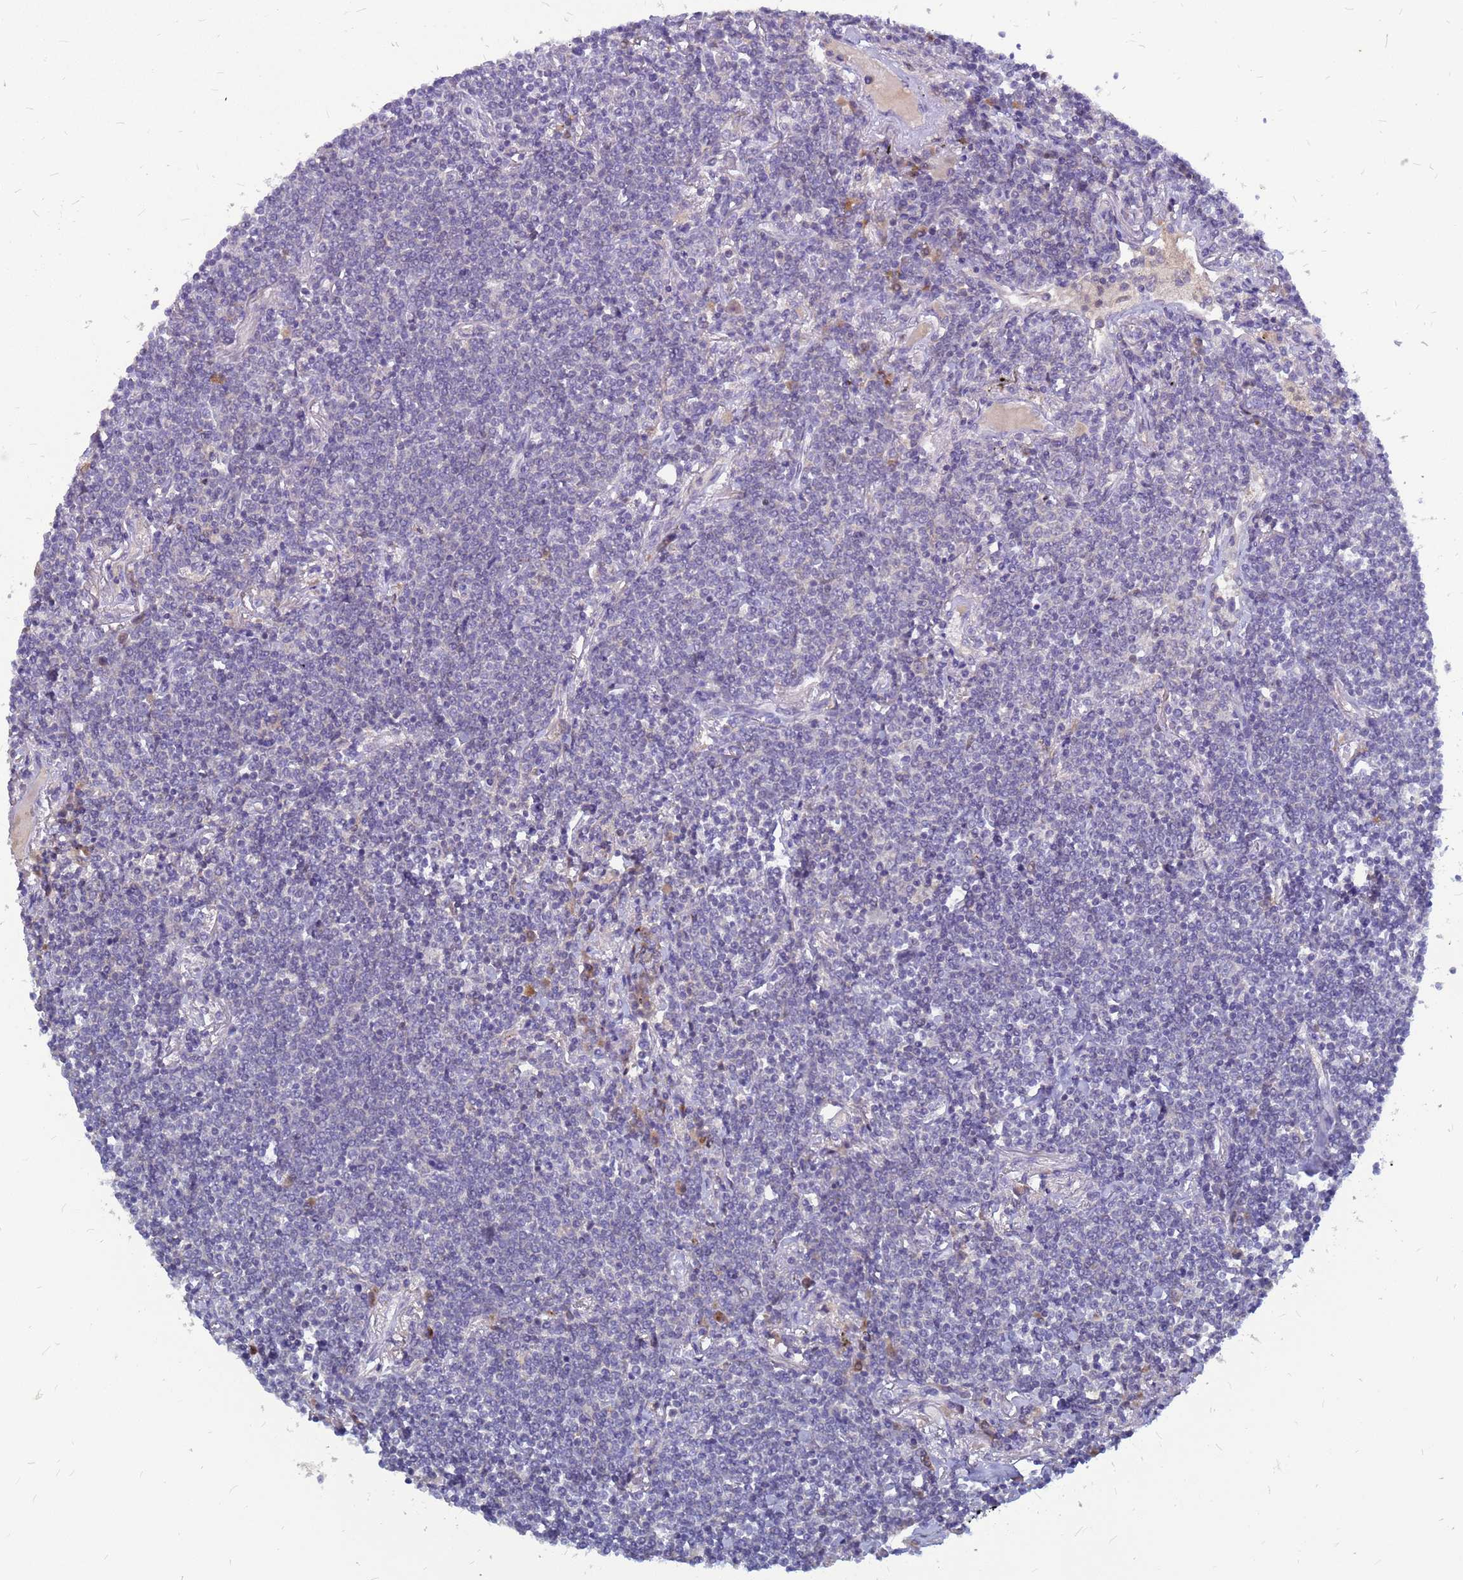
{"staining": {"intensity": "negative", "quantity": "none", "location": "none"}, "tissue": "lymphoma", "cell_type": "Tumor cells", "image_type": "cancer", "snomed": [{"axis": "morphology", "description": "Malignant lymphoma, non-Hodgkin's type, Low grade"}, {"axis": "topography", "description": "Lung"}], "caption": "Lymphoma stained for a protein using immunohistochemistry exhibits no positivity tumor cells.", "gene": "SRGAP3", "patient": {"sex": "female", "age": 71}}